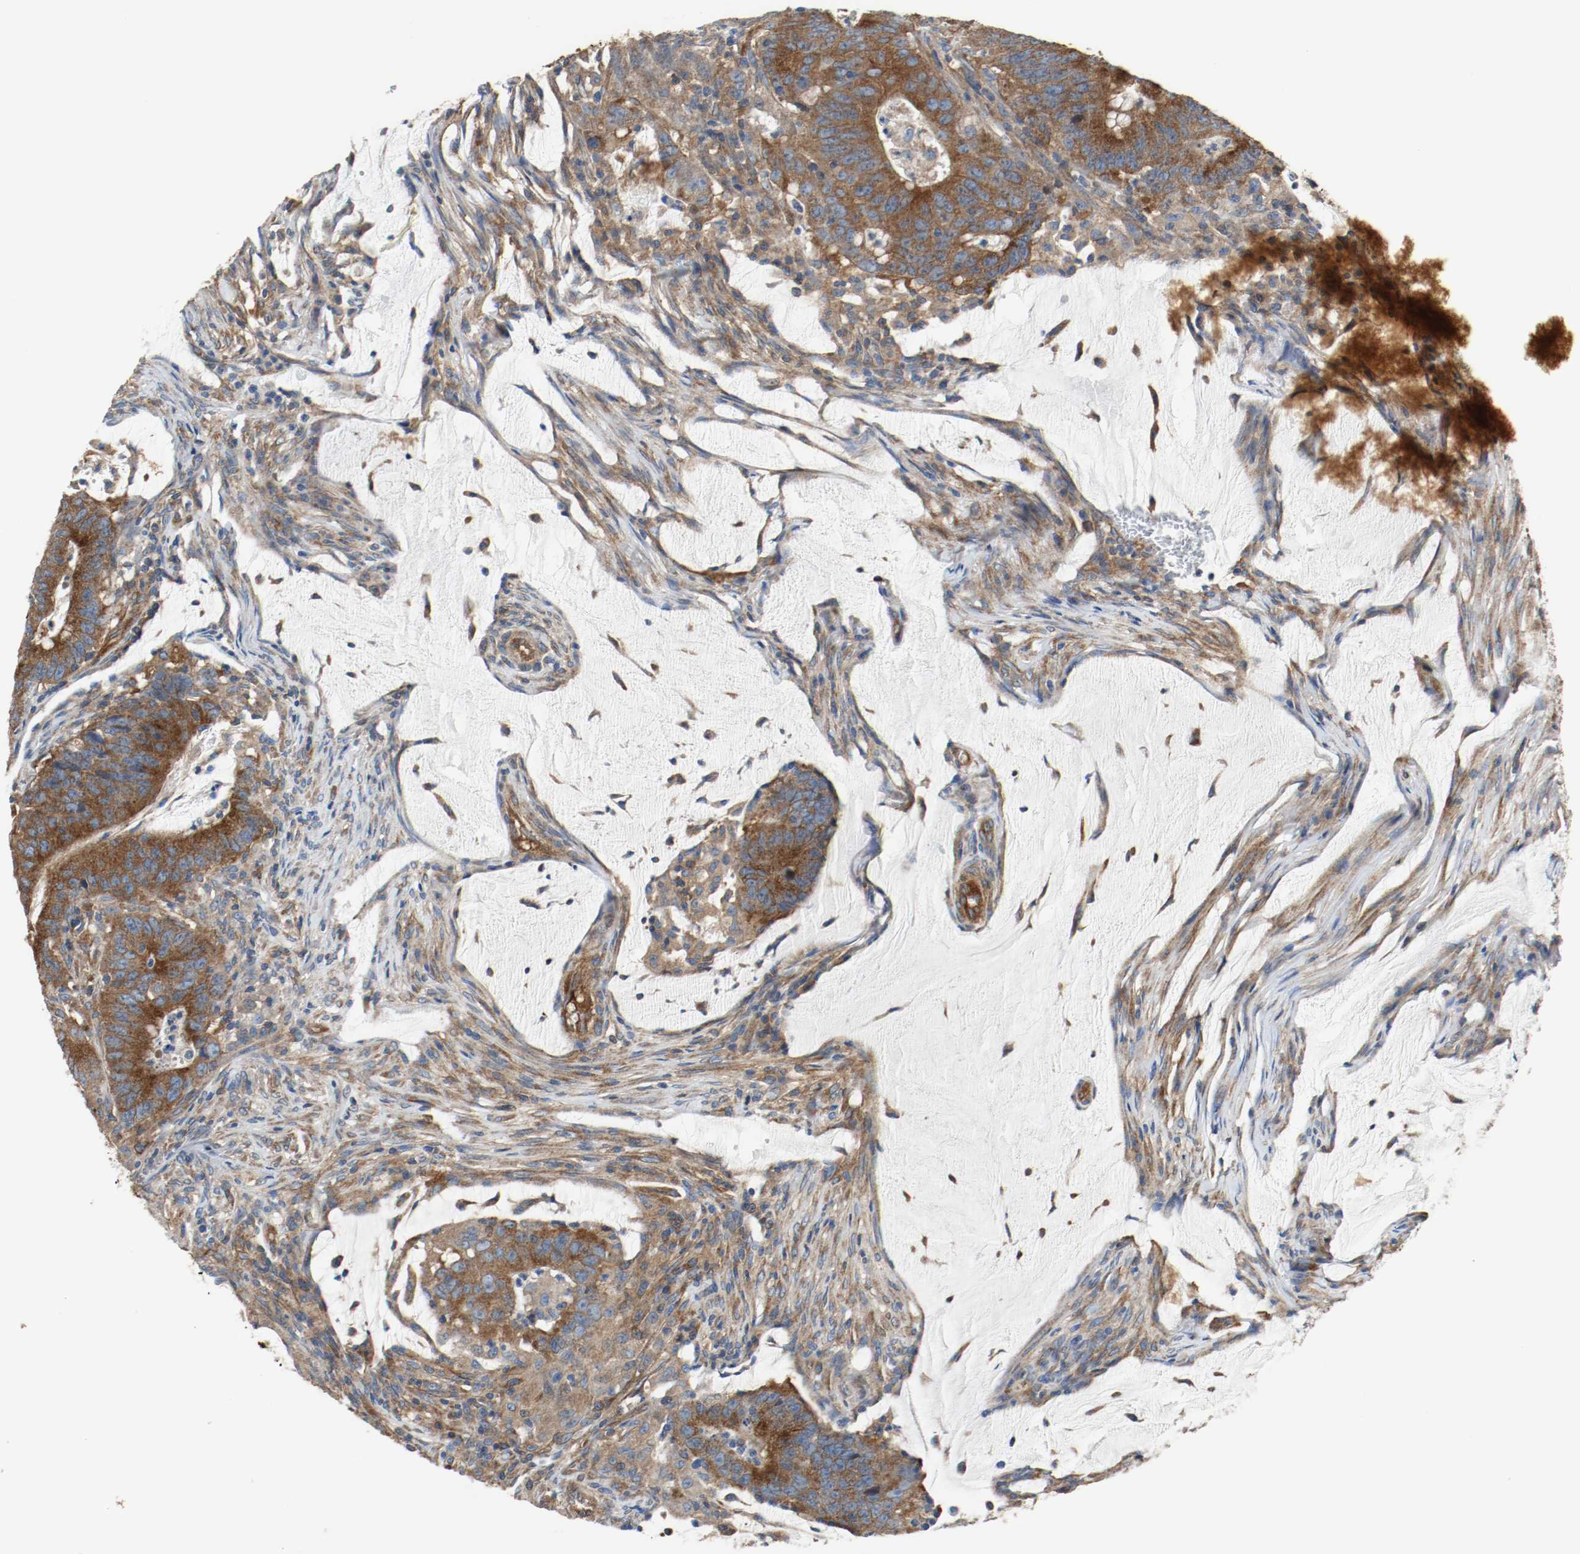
{"staining": {"intensity": "strong", "quantity": ">75%", "location": "cytoplasmic/membranous"}, "tissue": "colorectal cancer", "cell_type": "Tumor cells", "image_type": "cancer", "snomed": [{"axis": "morphology", "description": "Adenocarcinoma, NOS"}, {"axis": "topography", "description": "Colon"}], "caption": "Strong cytoplasmic/membranous positivity is present in approximately >75% of tumor cells in colorectal cancer.", "gene": "TUBA3D", "patient": {"sex": "male", "age": 45}}